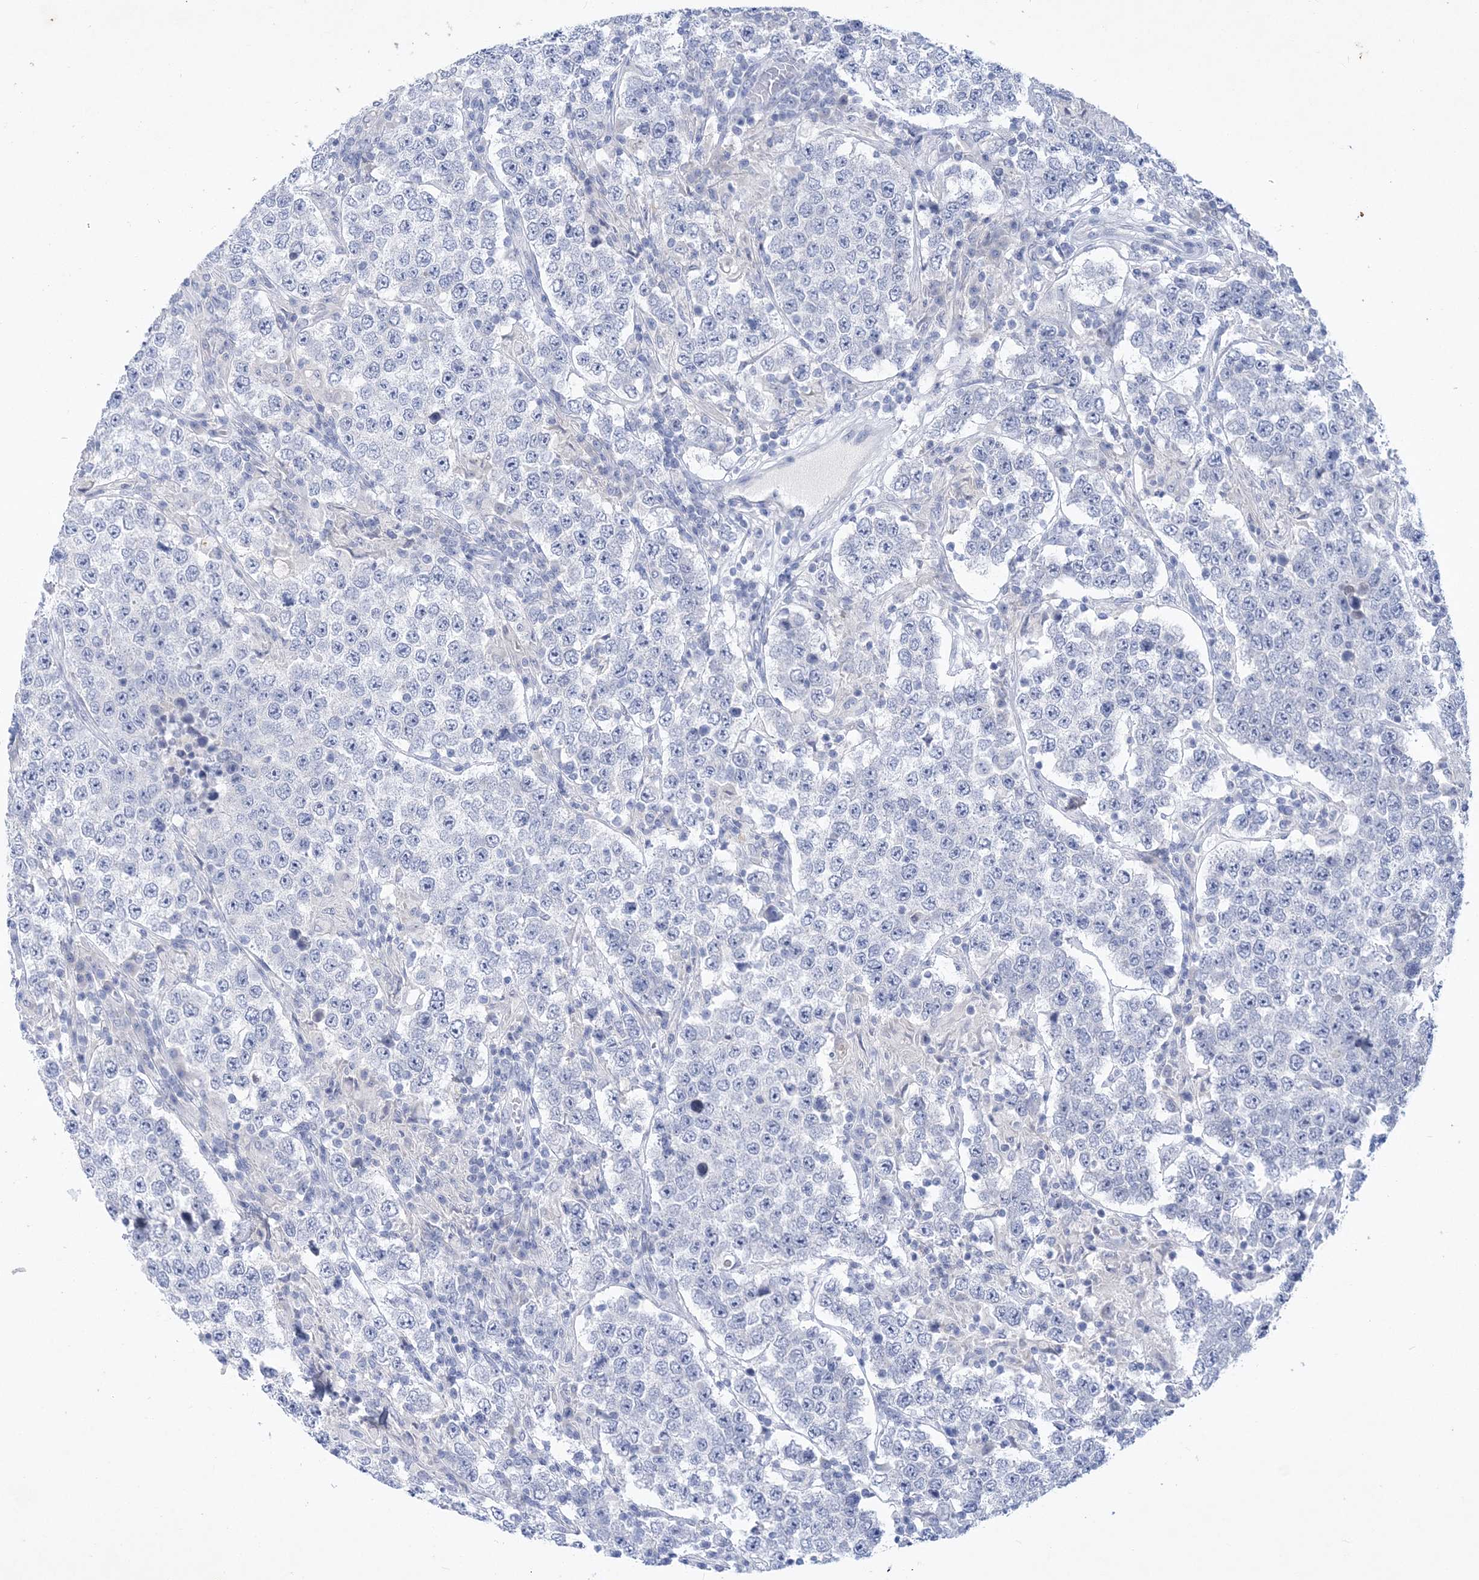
{"staining": {"intensity": "negative", "quantity": "none", "location": "none"}, "tissue": "testis cancer", "cell_type": "Tumor cells", "image_type": "cancer", "snomed": [{"axis": "morphology", "description": "Normal tissue, NOS"}, {"axis": "morphology", "description": "Urothelial carcinoma, High grade"}, {"axis": "morphology", "description": "Seminoma, NOS"}, {"axis": "morphology", "description": "Carcinoma, Embryonal, NOS"}, {"axis": "topography", "description": "Urinary bladder"}, {"axis": "topography", "description": "Testis"}], "caption": "High magnification brightfield microscopy of testis cancer stained with DAB (brown) and counterstained with hematoxylin (blue): tumor cells show no significant positivity. Brightfield microscopy of immunohistochemistry stained with DAB (brown) and hematoxylin (blue), captured at high magnification.", "gene": "COPS8", "patient": {"sex": "male", "age": 41}}